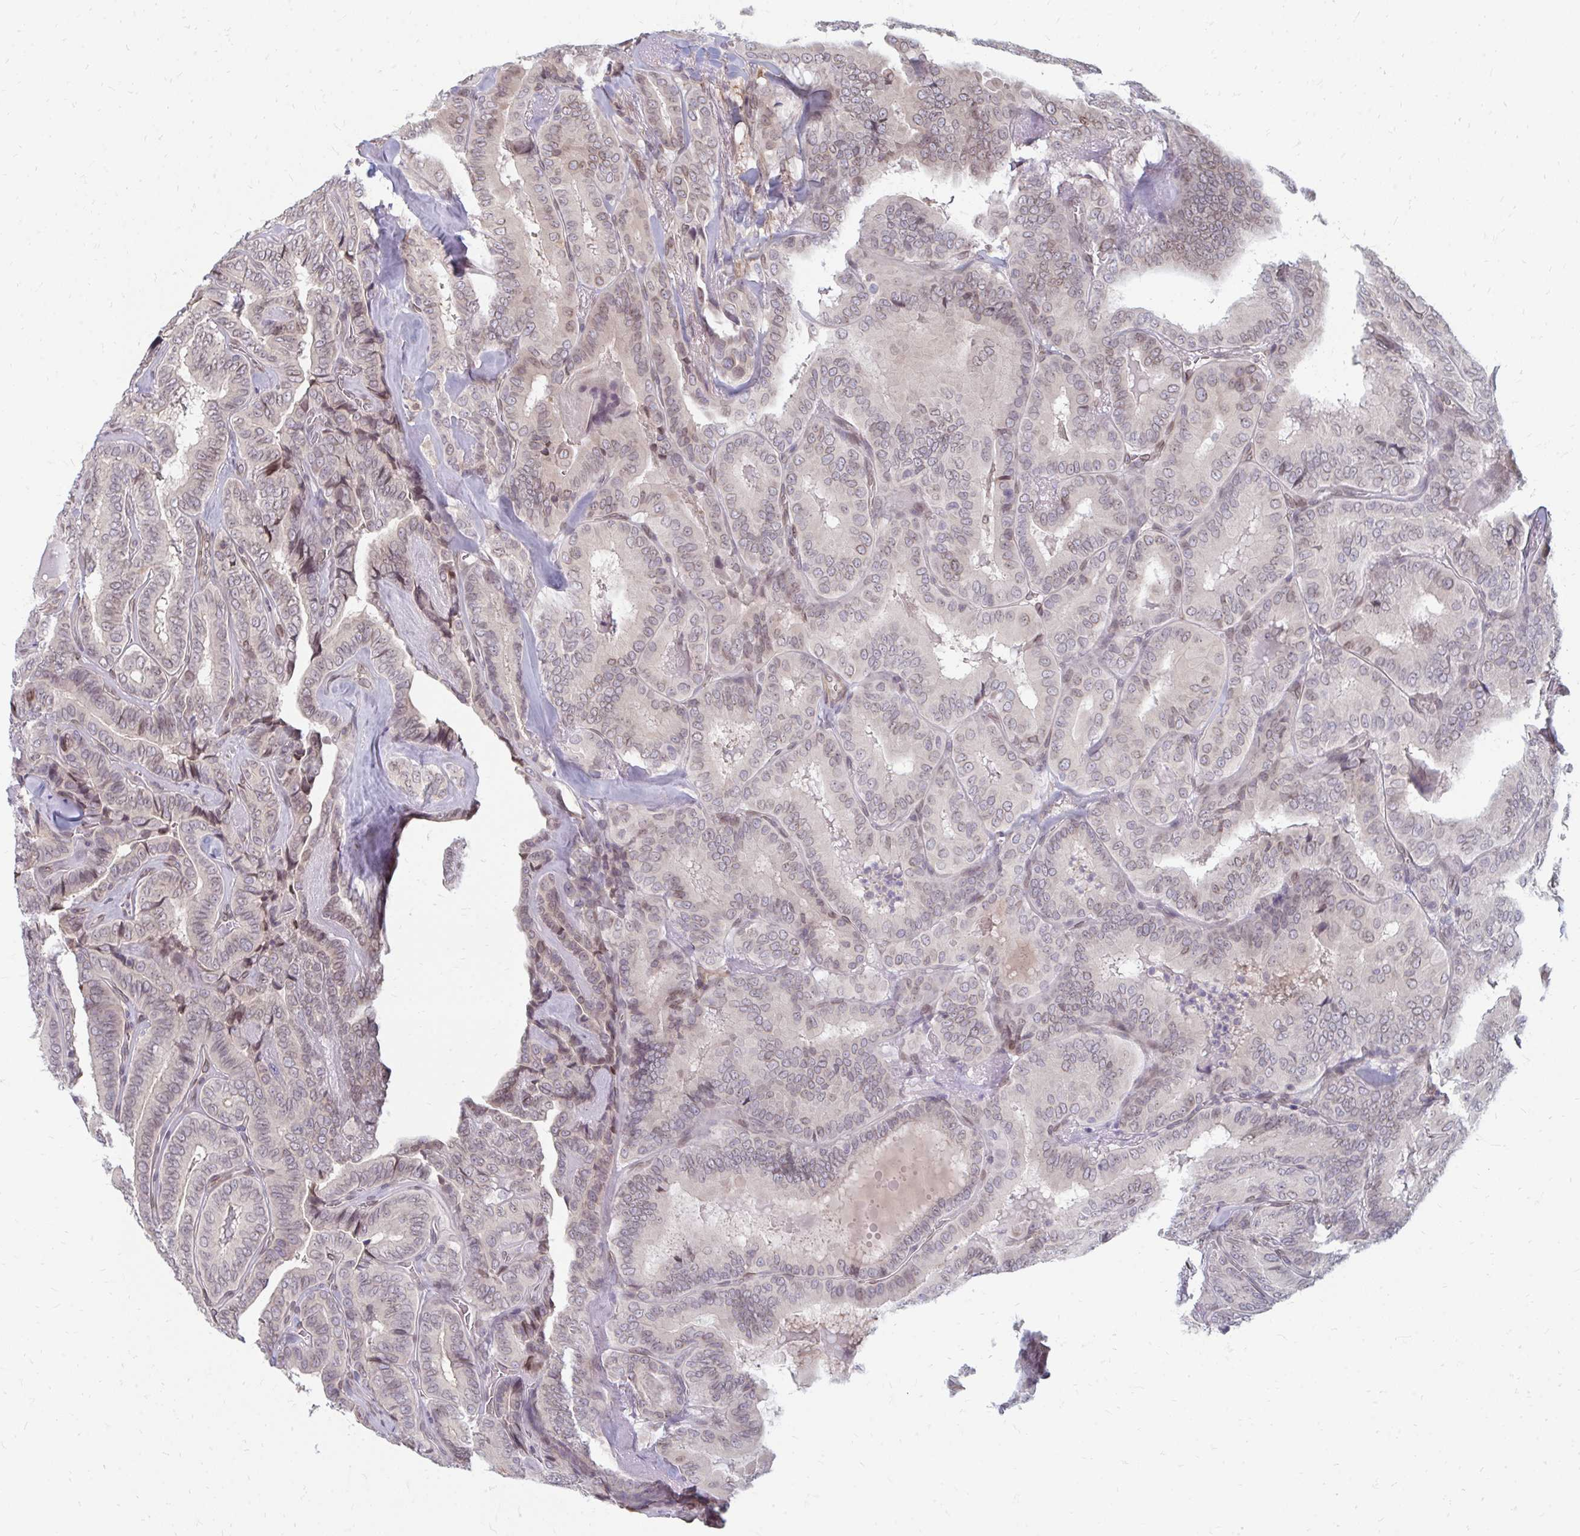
{"staining": {"intensity": "weak", "quantity": "<25%", "location": "nuclear"}, "tissue": "thyroid cancer", "cell_type": "Tumor cells", "image_type": "cancer", "snomed": [{"axis": "morphology", "description": "Papillary adenocarcinoma, NOS"}, {"axis": "topography", "description": "Thyroid gland"}], "caption": "This is an immunohistochemistry photomicrograph of papillary adenocarcinoma (thyroid). There is no expression in tumor cells.", "gene": "GPC5", "patient": {"sex": "male", "age": 61}}